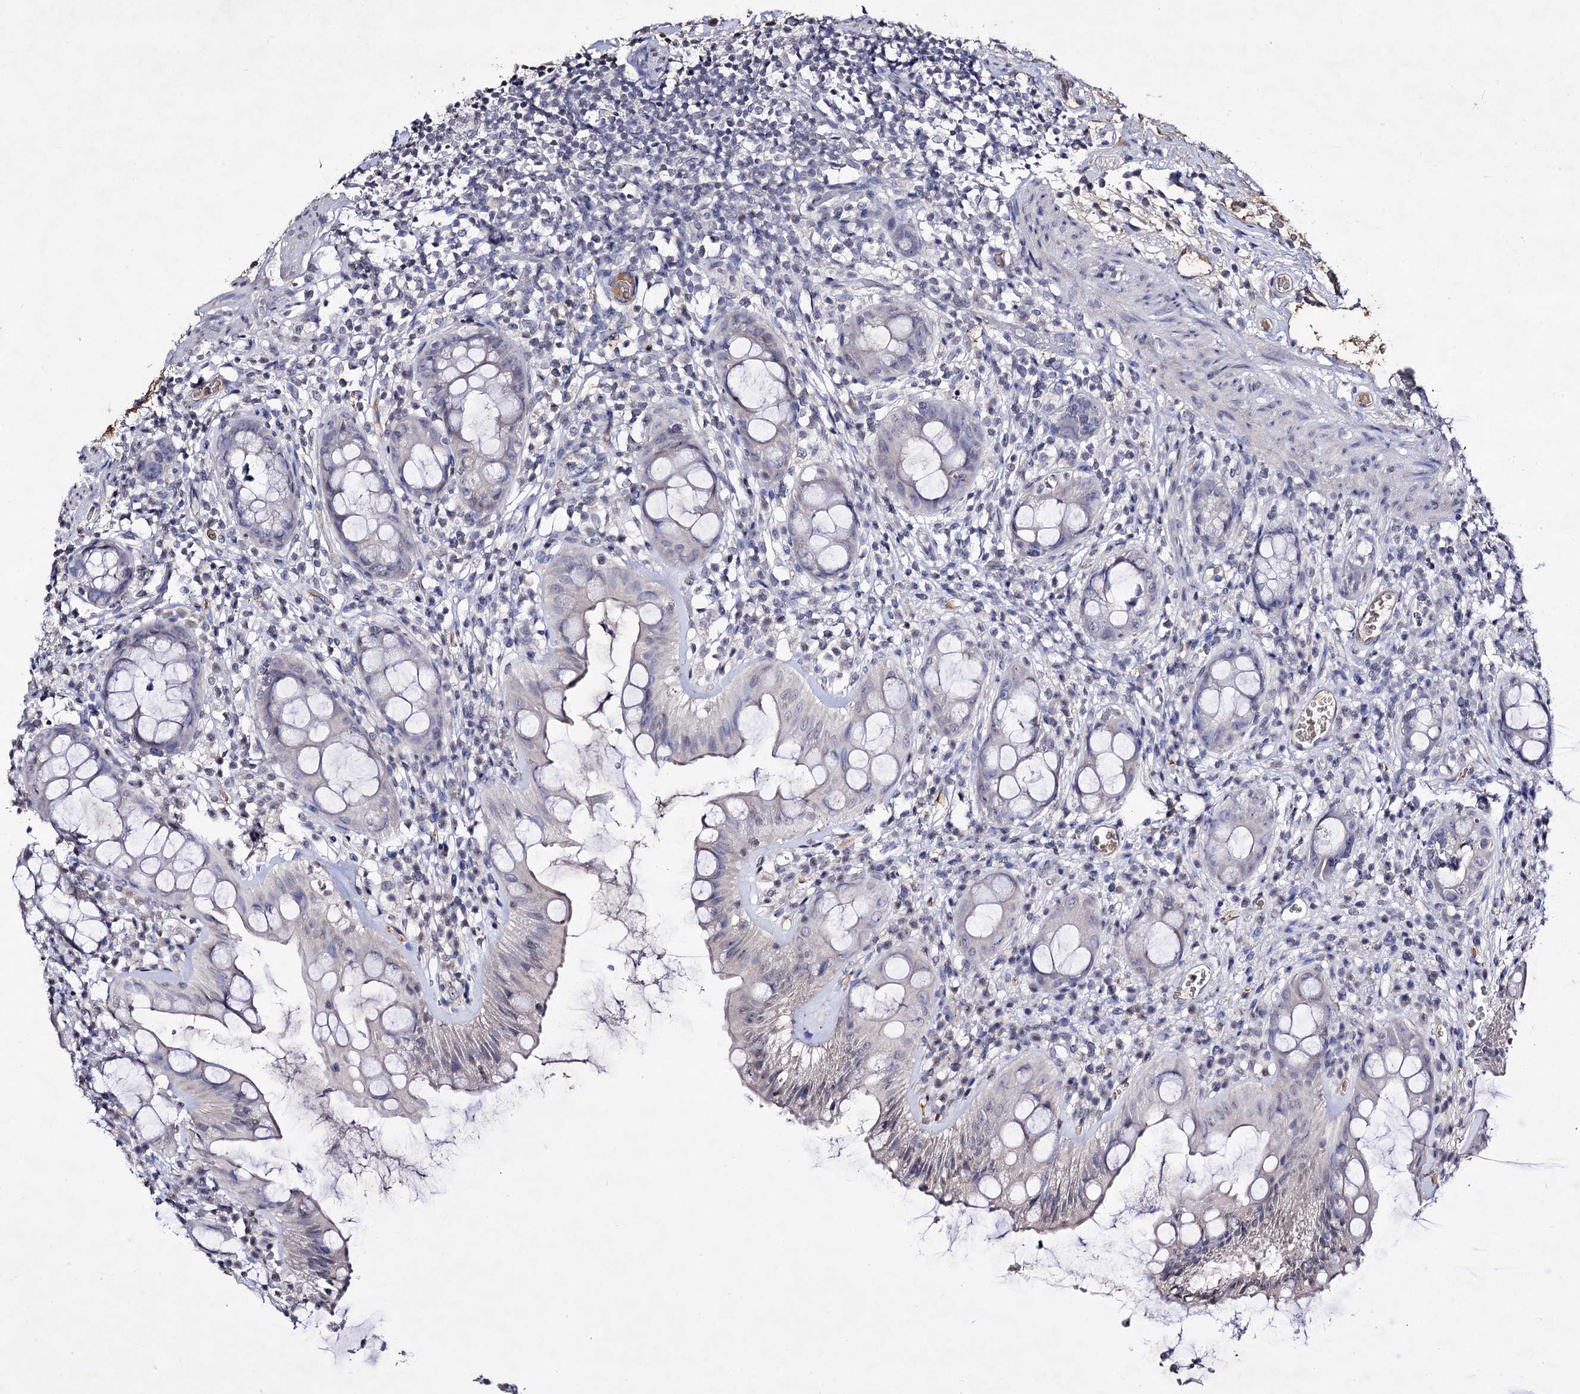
{"staining": {"intensity": "negative", "quantity": "none", "location": "none"}, "tissue": "rectum", "cell_type": "Glandular cells", "image_type": "normal", "snomed": [{"axis": "morphology", "description": "Normal tissue, NOS"}, {"axis": "topography", "description": "Rectum"}], "caption": "Histopathology image shows no significant protein staining in glandular cells of normal rectum. (IHC, brightfield microscopy, high magnification).", "gene": "PLIN1", "patient": {"sex": "female", "age": 57}}